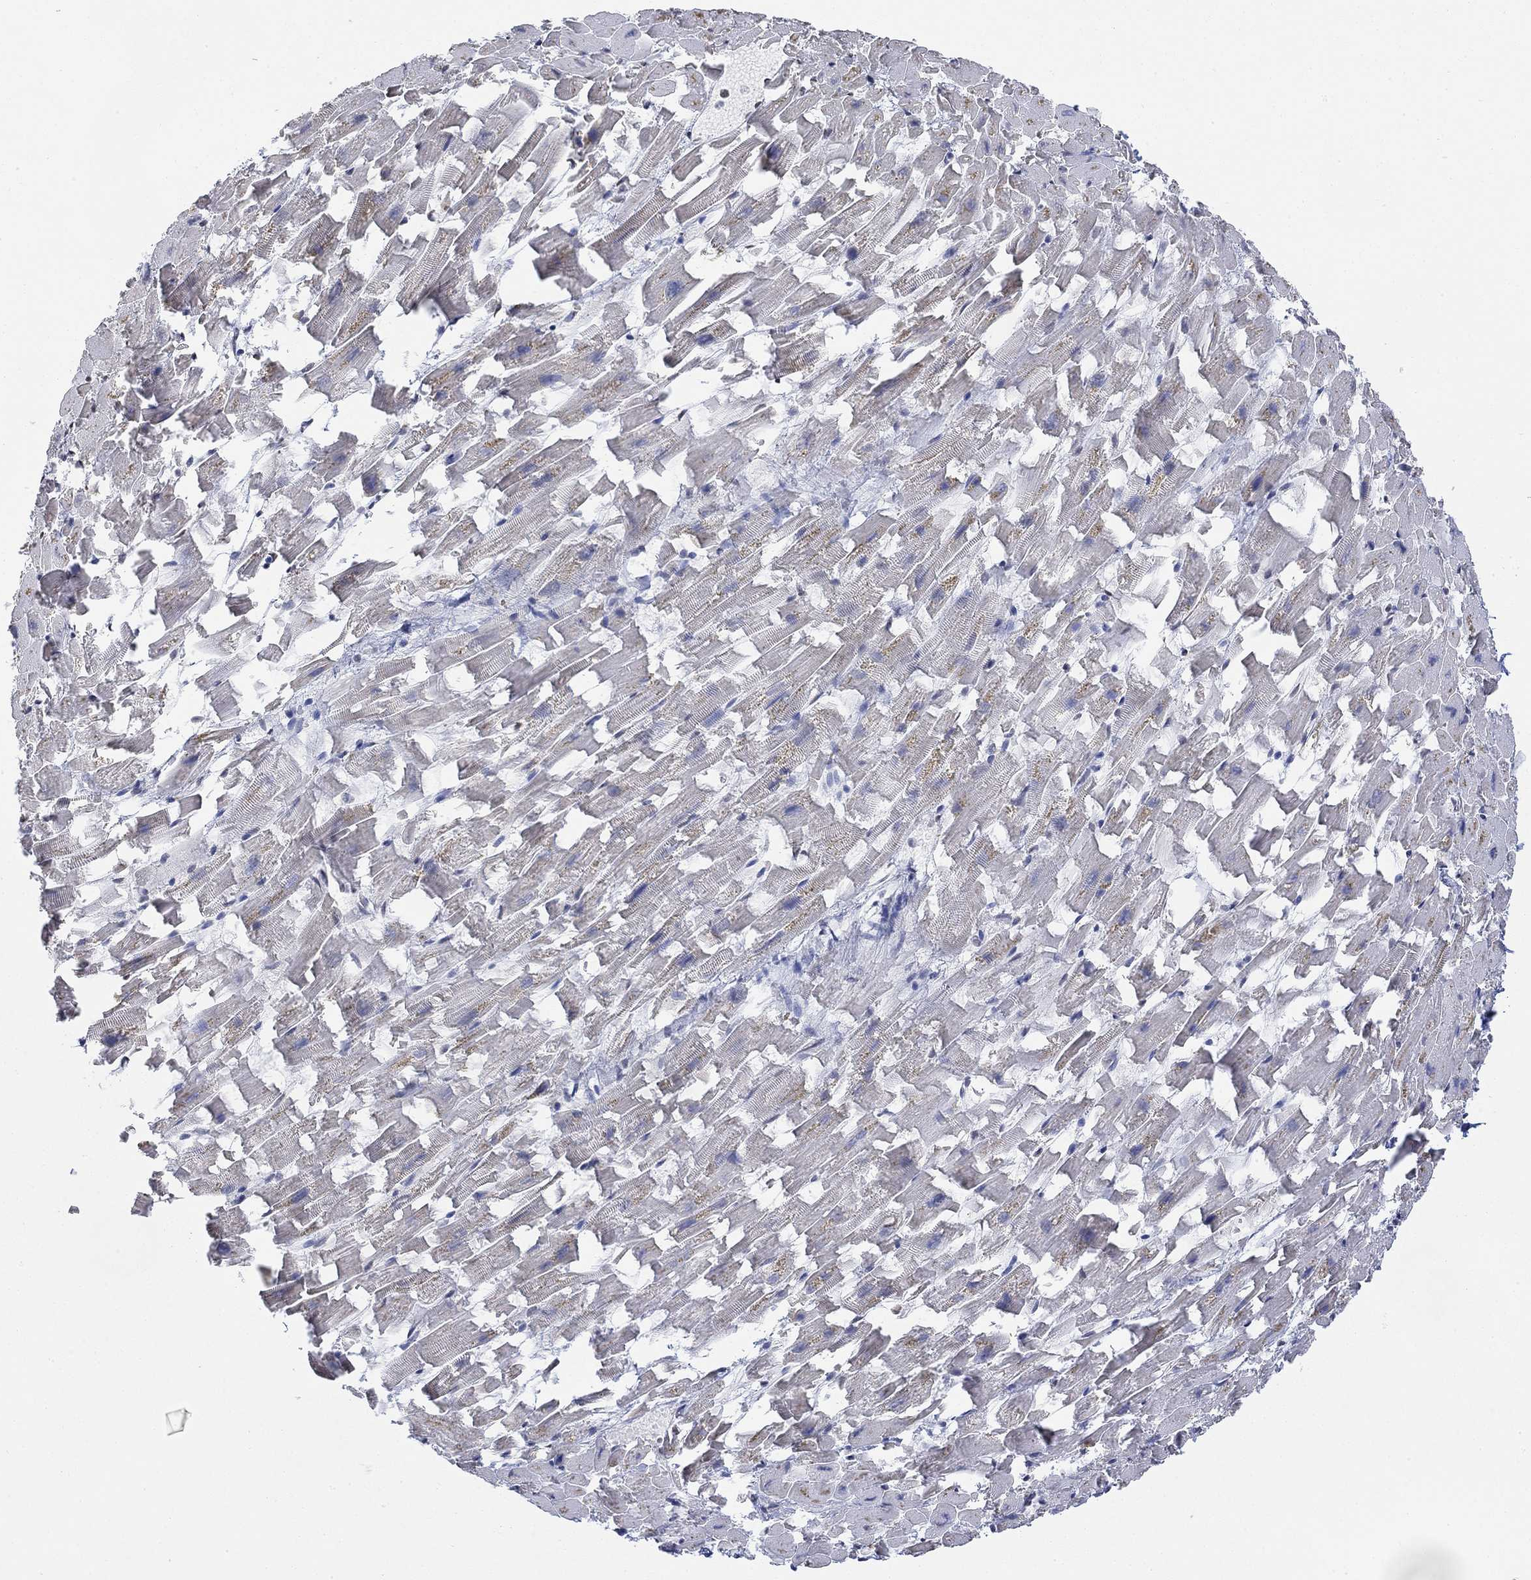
{"staining": {"intensity": "negative", "quantity": "none", "location": "none"}, "tissue": "heart muscle", "cell_type": "Cardiomyocytes", "image_type": "normal", "snomed": [{"axis": "morphology", "description": "Normal tissue, NOS"}, {"axis": "topography", "description": "Heart"}], "caption": "The histopathology image demonstrates no significant expression in cardiomyocytes of heart muscle. (DAB immunohistochemistry, high magnification).", "gene": "TMEM255A", "patient": {"sex": "female", "age": 64}}